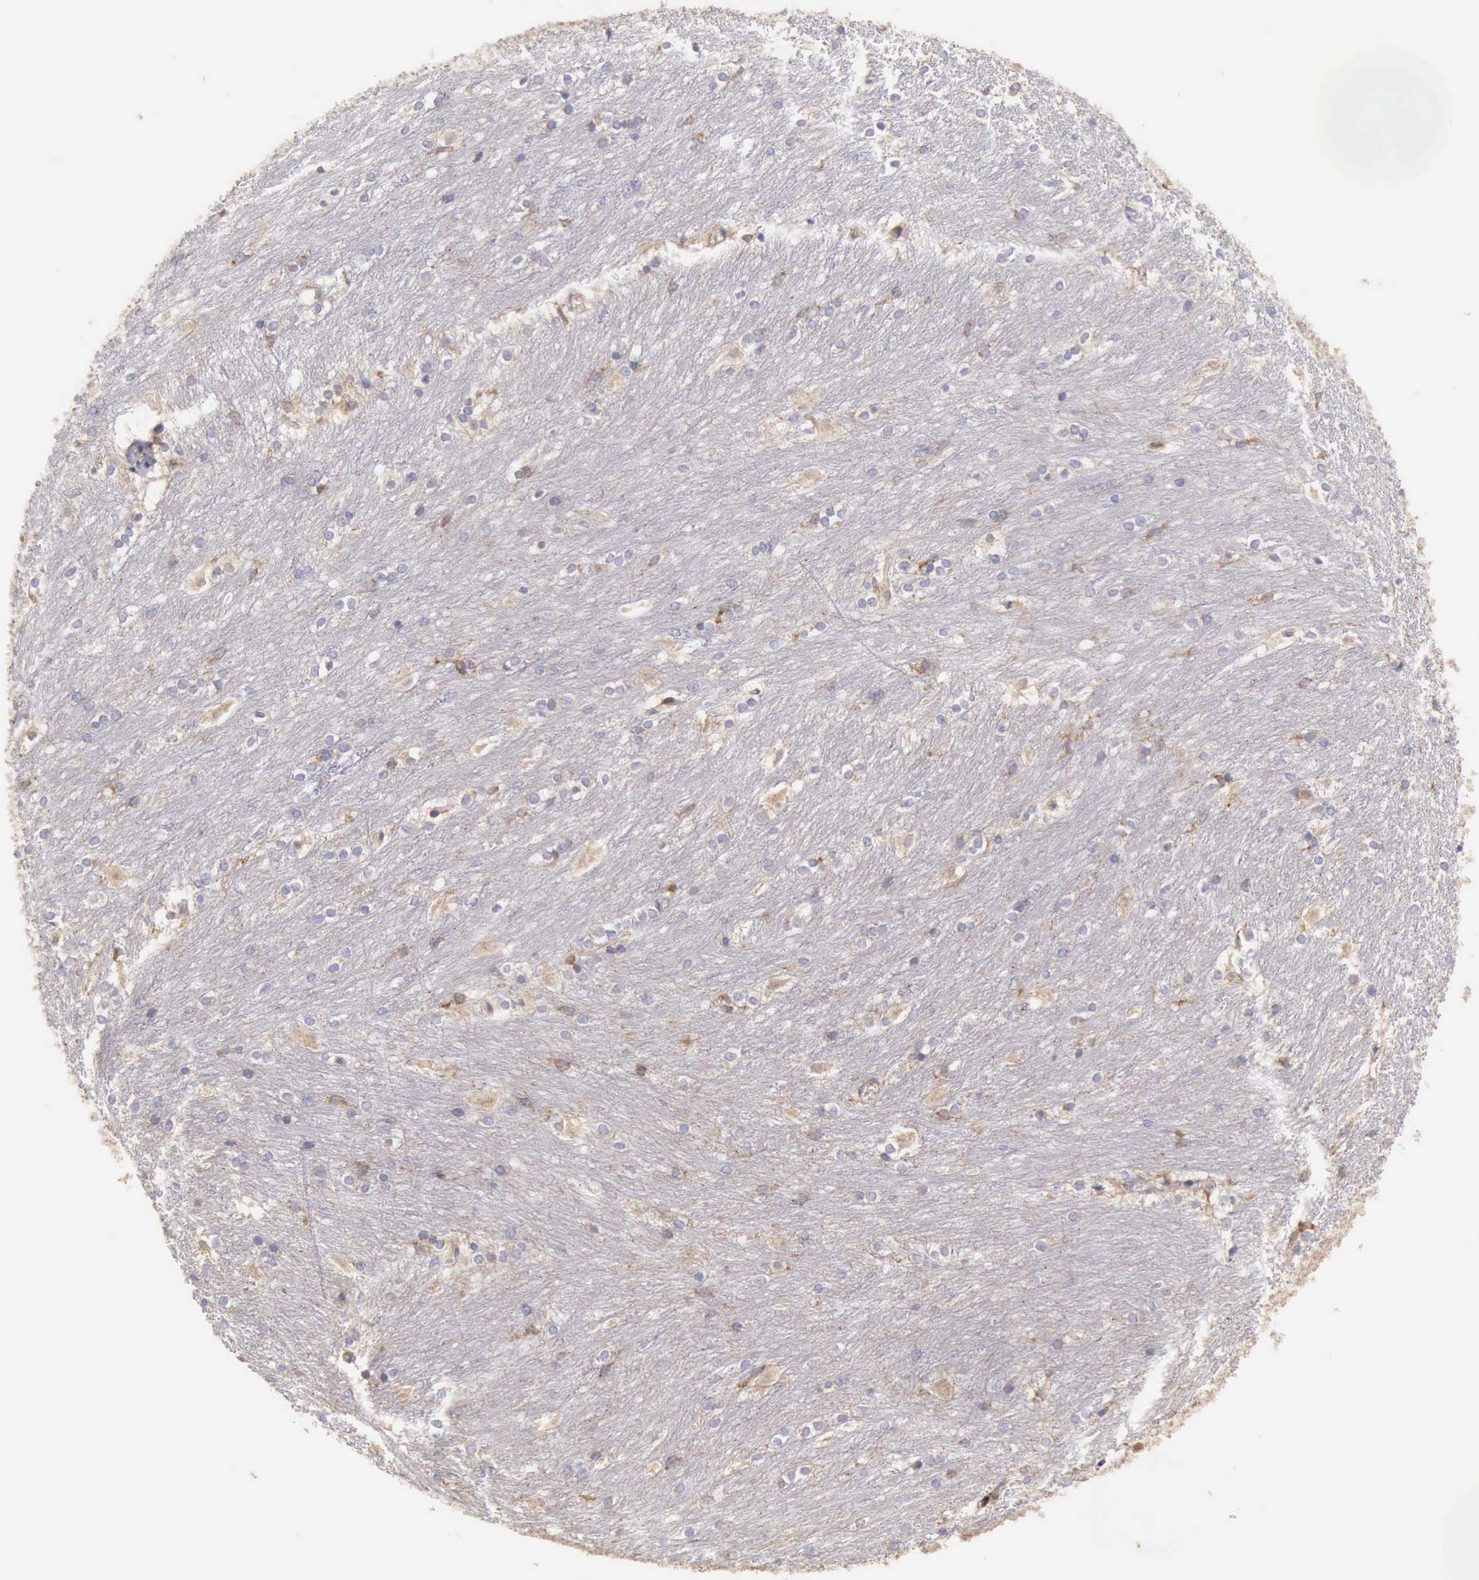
{"staining": {"intensity": "negative", "quantity": "none", "location": "none"}, "tissue": "caudate", "cell_type": "Glial cells", "image_type": "normal", "snomed": [{"axis": "morphology", "description": "Normal tissue, NOS"}, {"axis": "topography", "description": "Lateral ventricle wall"}], "caption": "The photomicrograph exhibits no significant expression in glial cells of caudate.", "gene": "ARHGAP4", "patient": {"sex": "female", "age": 19}}